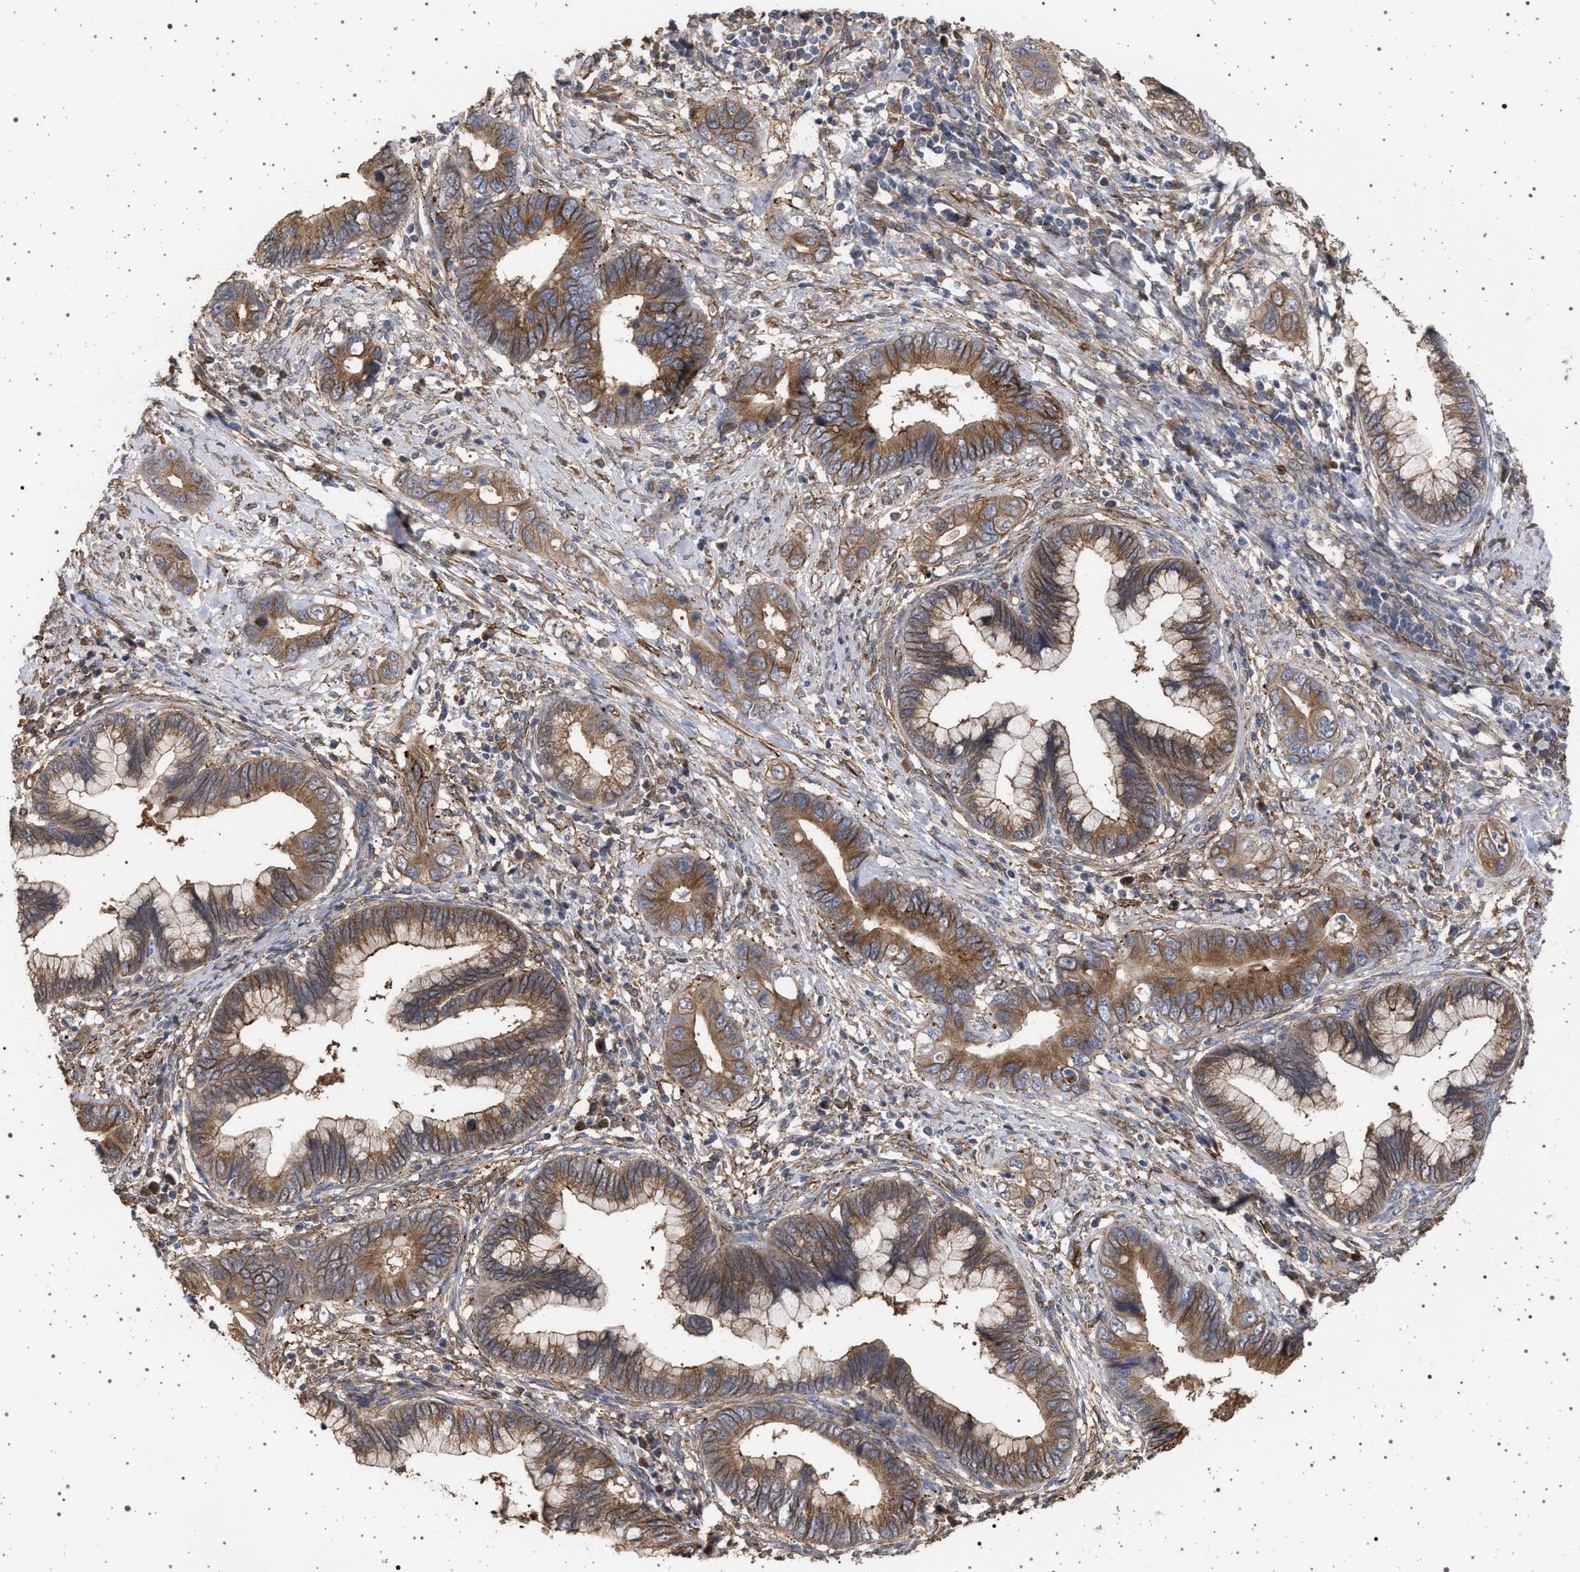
{"staining": {"intensity": "moderate", "quantity": ">75%", "location": "cytoplasmic/membranous"}, "tissue": "cervical cancer", "cell_type": "Tumor cells", "image_type": "cancer", "snomed": [{"axis": "morphology", "description": "Adenocarcinoma, NOS"}, {"axis": "topography", "description": "Cervix"}], "caption": "About >75% of tumor cells in cervical cancer display moderate cytoplasmic/membranous protein expression as visualized by brown immunohistochemical staining.", "gene": "IFT20", "patient": {"sex": "female", "age": 44}}